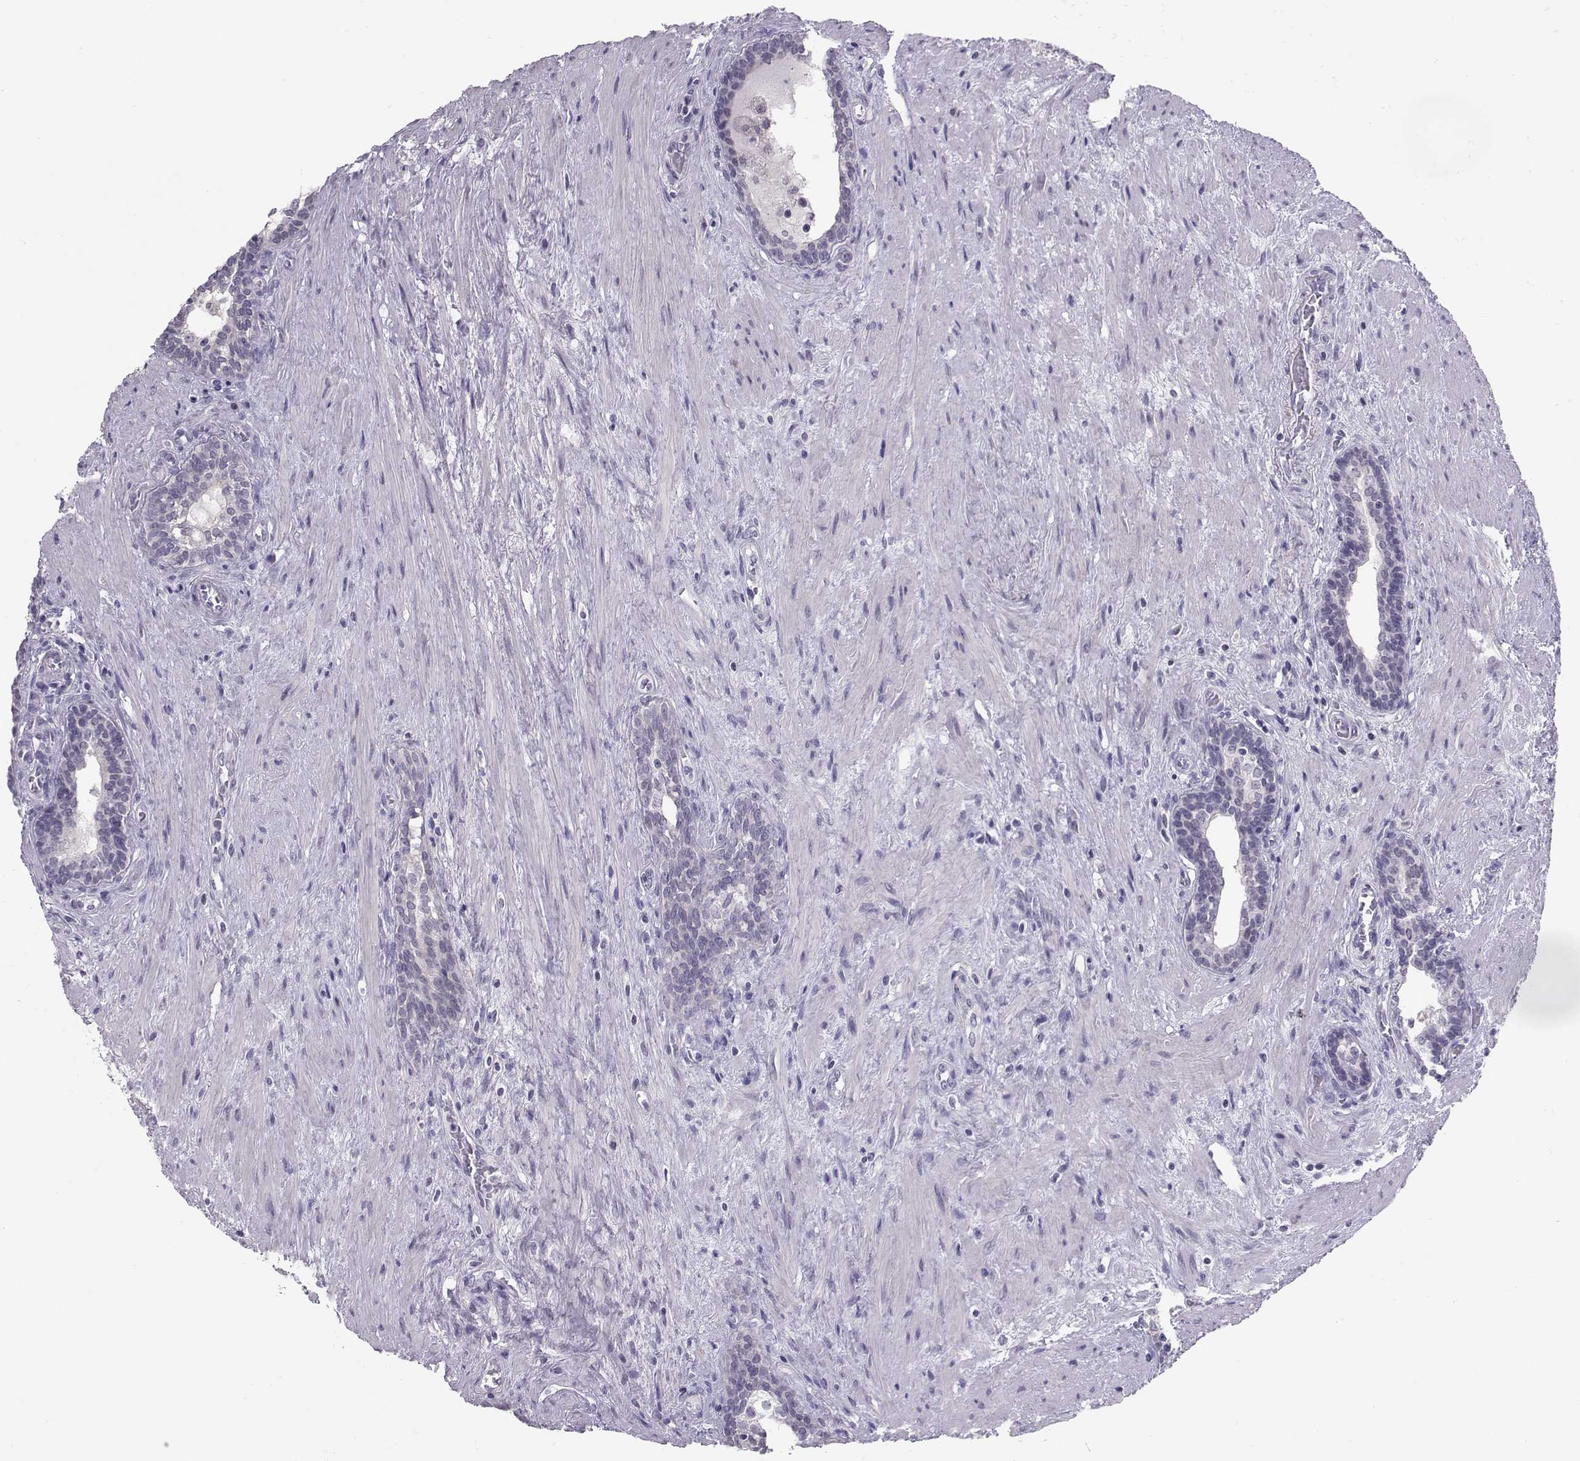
{"staining": {"intensity": "negative", "quantity": "none", "location": "none"}, "tissue": "prostate cancer", "cell_type": "Tumor cells", "image_type": "cancer", "snomed": [{"axis": "morphology", "description": "Adenocarcinoma, NOS"}, {"axis": "morphology", "description": "Adenocarcinoma, High grade"}, {"axis": "topography", "description": "Prostate"}], "caption": "This is an immunohistochemistry photomicrograph of human adenocarcinoma (prostate). There is no positivity in tumor cells.", "gene": "DNAAF1", "patient": {"sex": "male", "age": 61}}